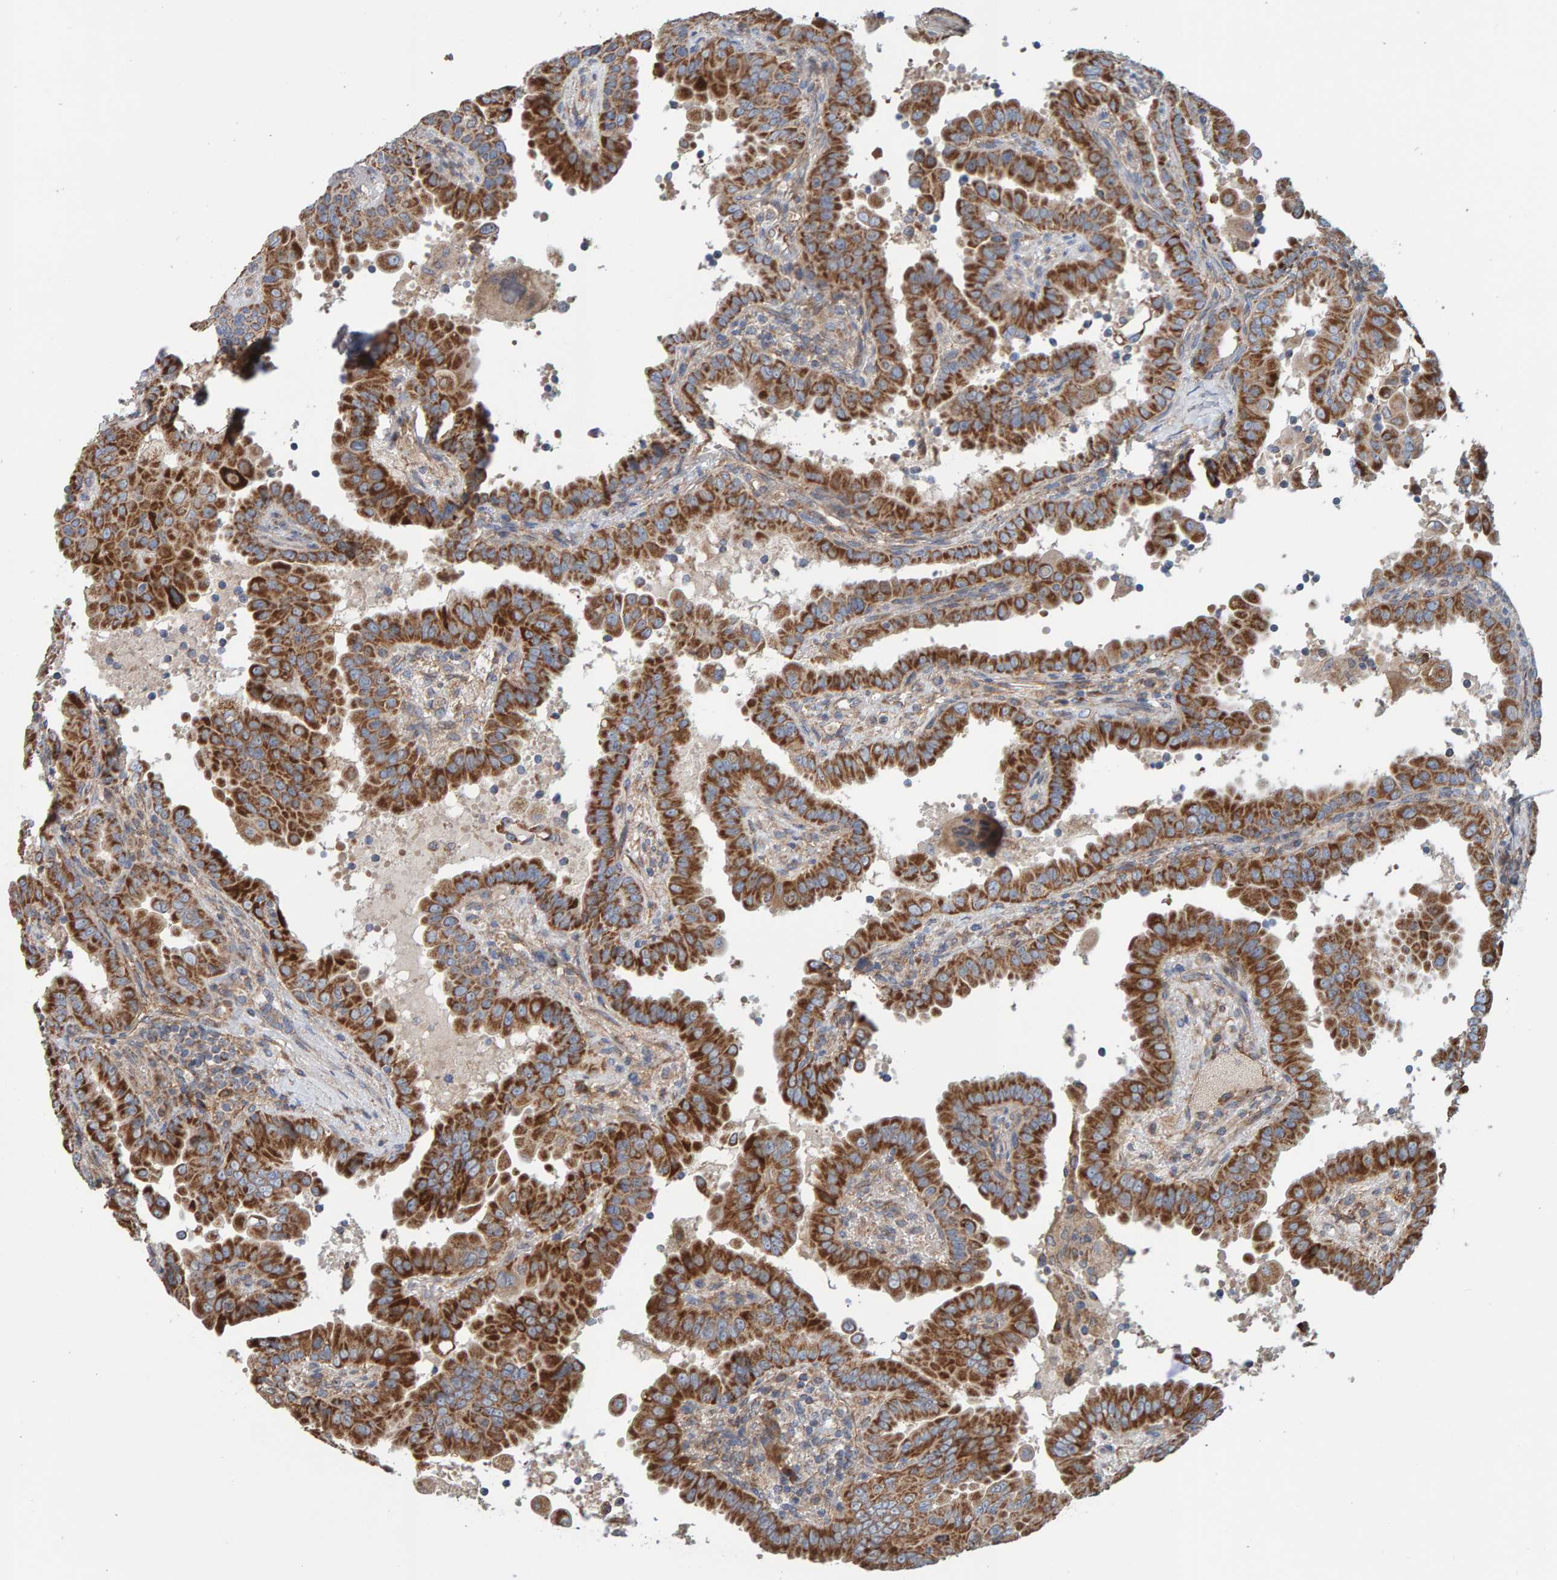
{"staining": {"intensity": "strong", "quantity": ">75%", "location": "cytoplasmic/membranous"}, "tissue": "thyroid cancer", "cell_type": "Tumor cells", "image_type": "cancer", "snomed": [{"axis": "morphology", "description": "Papillary adenocarcinoma, NOS"}, {"axis": "topography", "description": "Thyroid gland"}], "caption": "Protein staining demonstrates strong cytoplasmic/membranous staining in approximately >75% of tumor cells in thyroid cancer.", "gene": "MRPL45", "patient": {"sex": "male", "age": 33}}